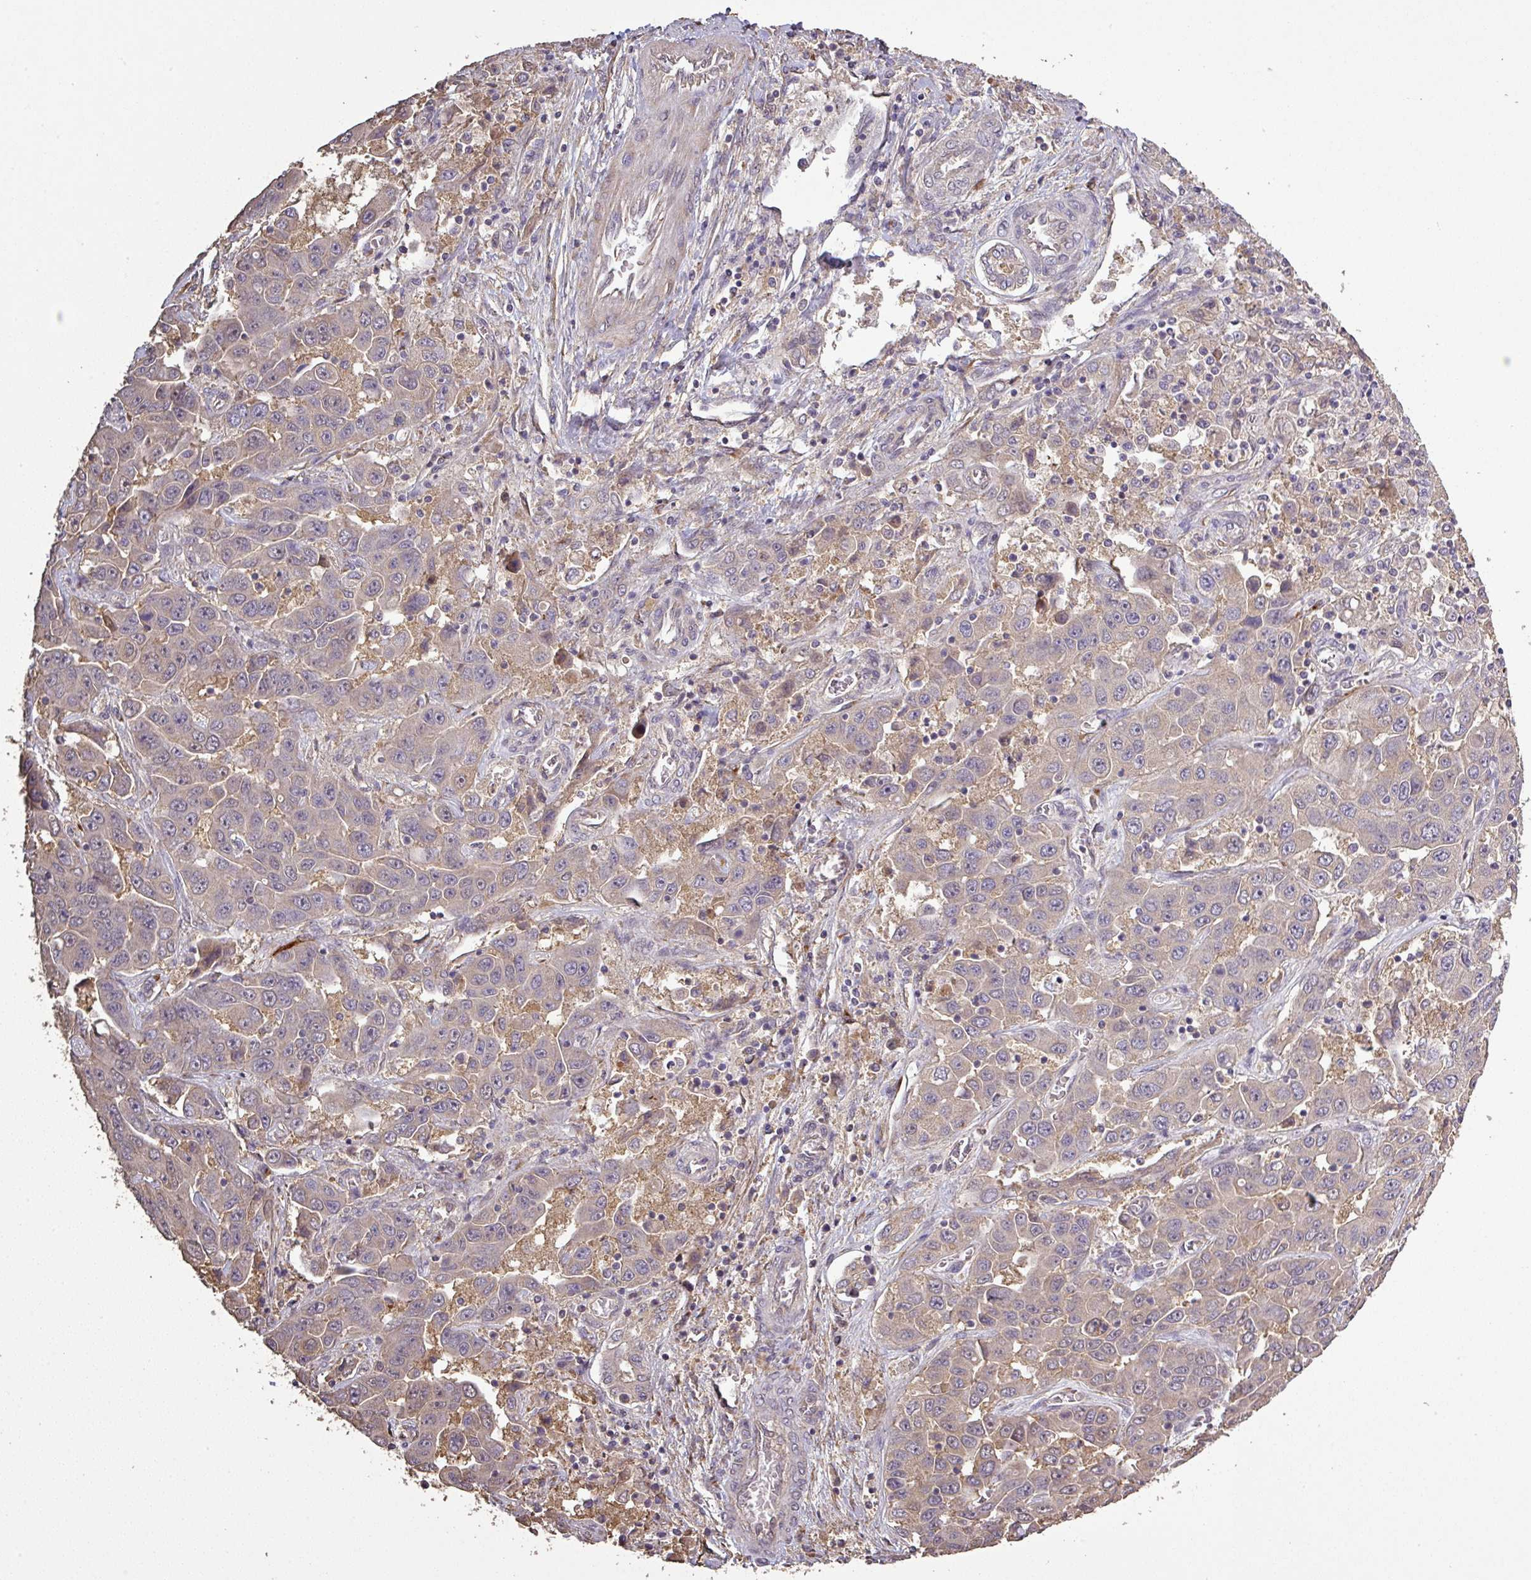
{"staining": {"intensity": "weak", "quantity": ">75%", "location": "cytoplasmic/membranous"}, "tissue": "liver cancer", "cell_type": "Tumor cells", "image_type": "cancer", "snomed": [{"axis": "morphology", "description": "Cholangiocarcinoma"}, {"axis": "topography", "description": "Liver"}], "caption": "A high-resolution photomicrograph shows IHC staining of liver cholangiocarcinoma, which demonstrates weak cytoplasmic/membranous expression in approximately >75% of tumor cells.", "gene": "ISLR", "patient": {"sex": "female", "age": 52}}